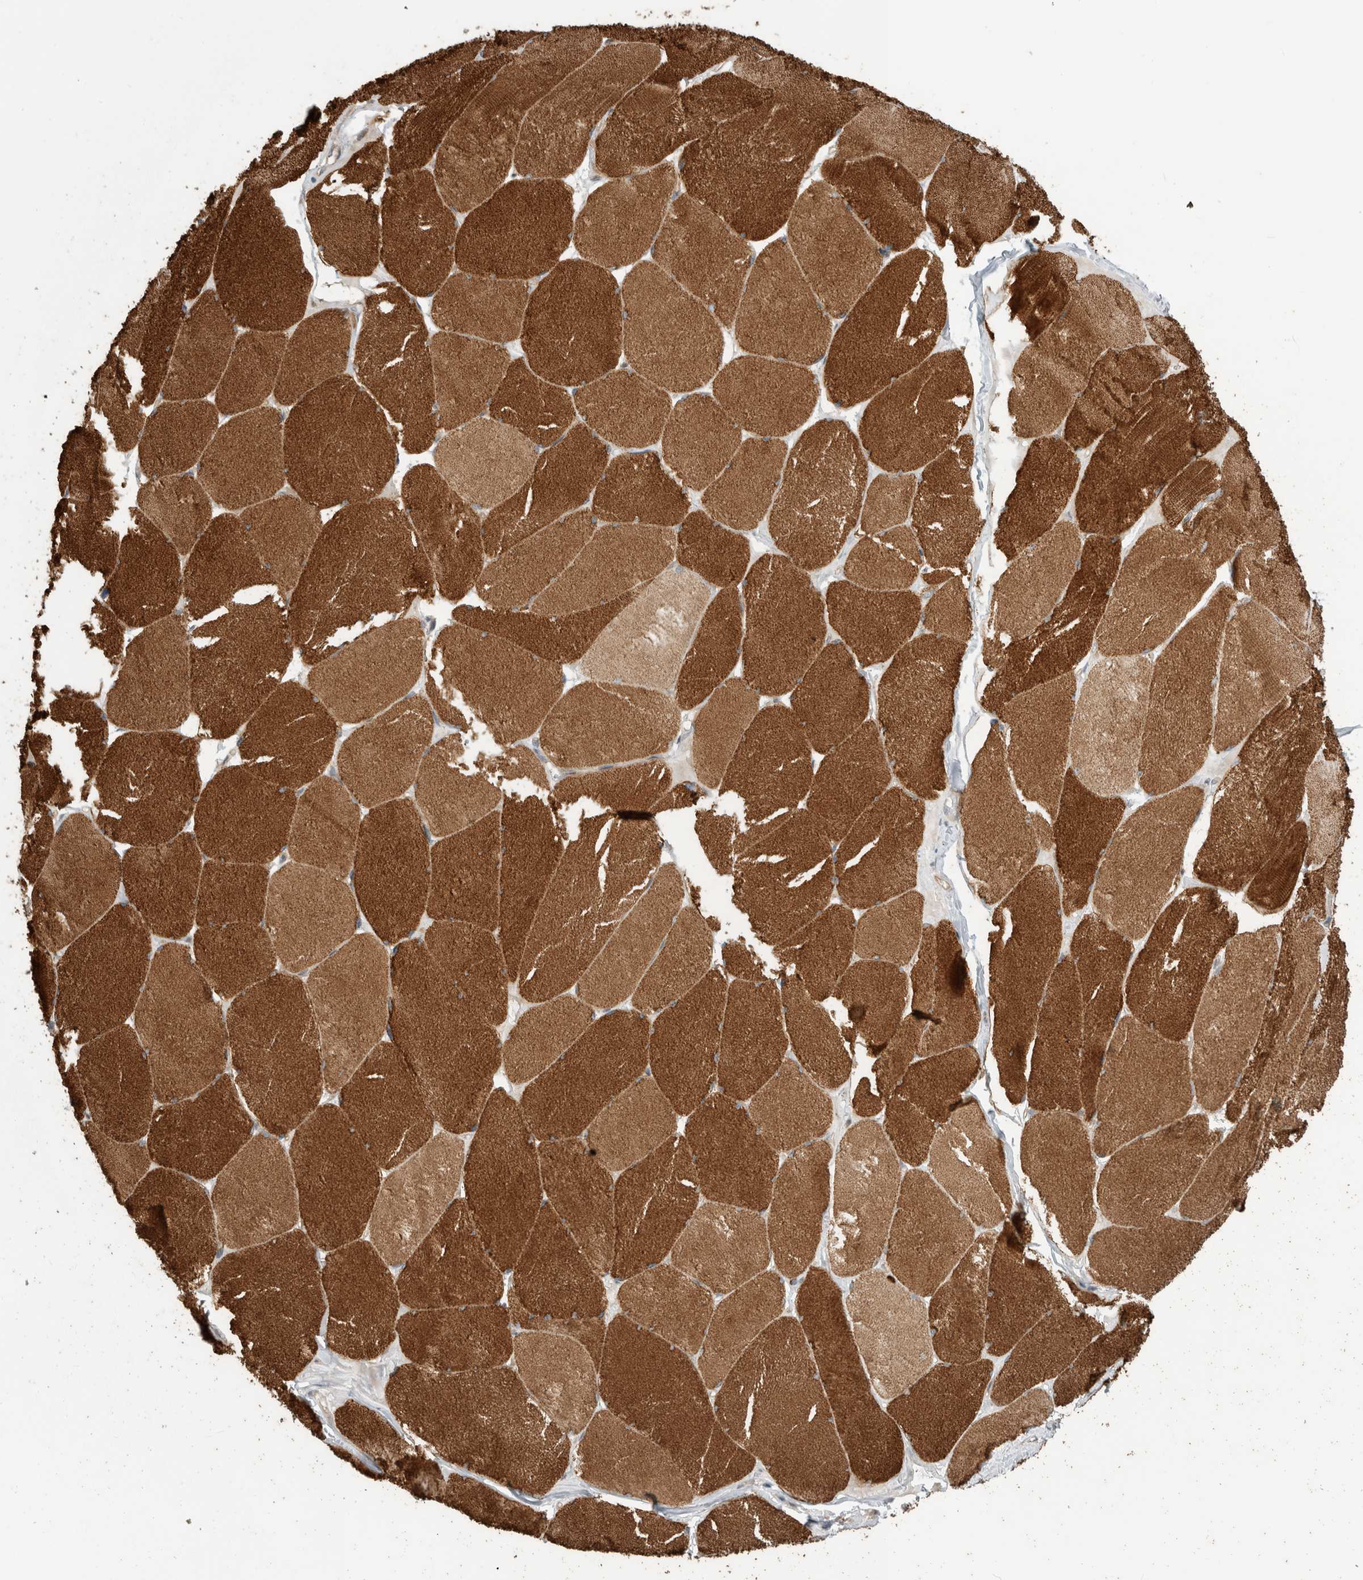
{"staining": {"intensity": "strong", "quantity": ">75%", "location": "cytoplasmic/membranous"}, "tissue": "skeletal muscle", "cell_type": "Myocytes", "image_type": "normal", "snomed": [{"axis": "morphology", "description": "Normal tissue, NOS"}, {"axis": "topography", "description": "Skin"}, {"axis": "topography", "description": "Skeletal muscle"}], "caption": "This photomicrograph reveals immunohistochemistry (IHC) staining of normal human skeletal muscle, with high strong cytoplasmic/membranous expression in approximately >75% of myocytes.", "gene": "KPNA5", "patient": {"sex": "male", "age": 83}}